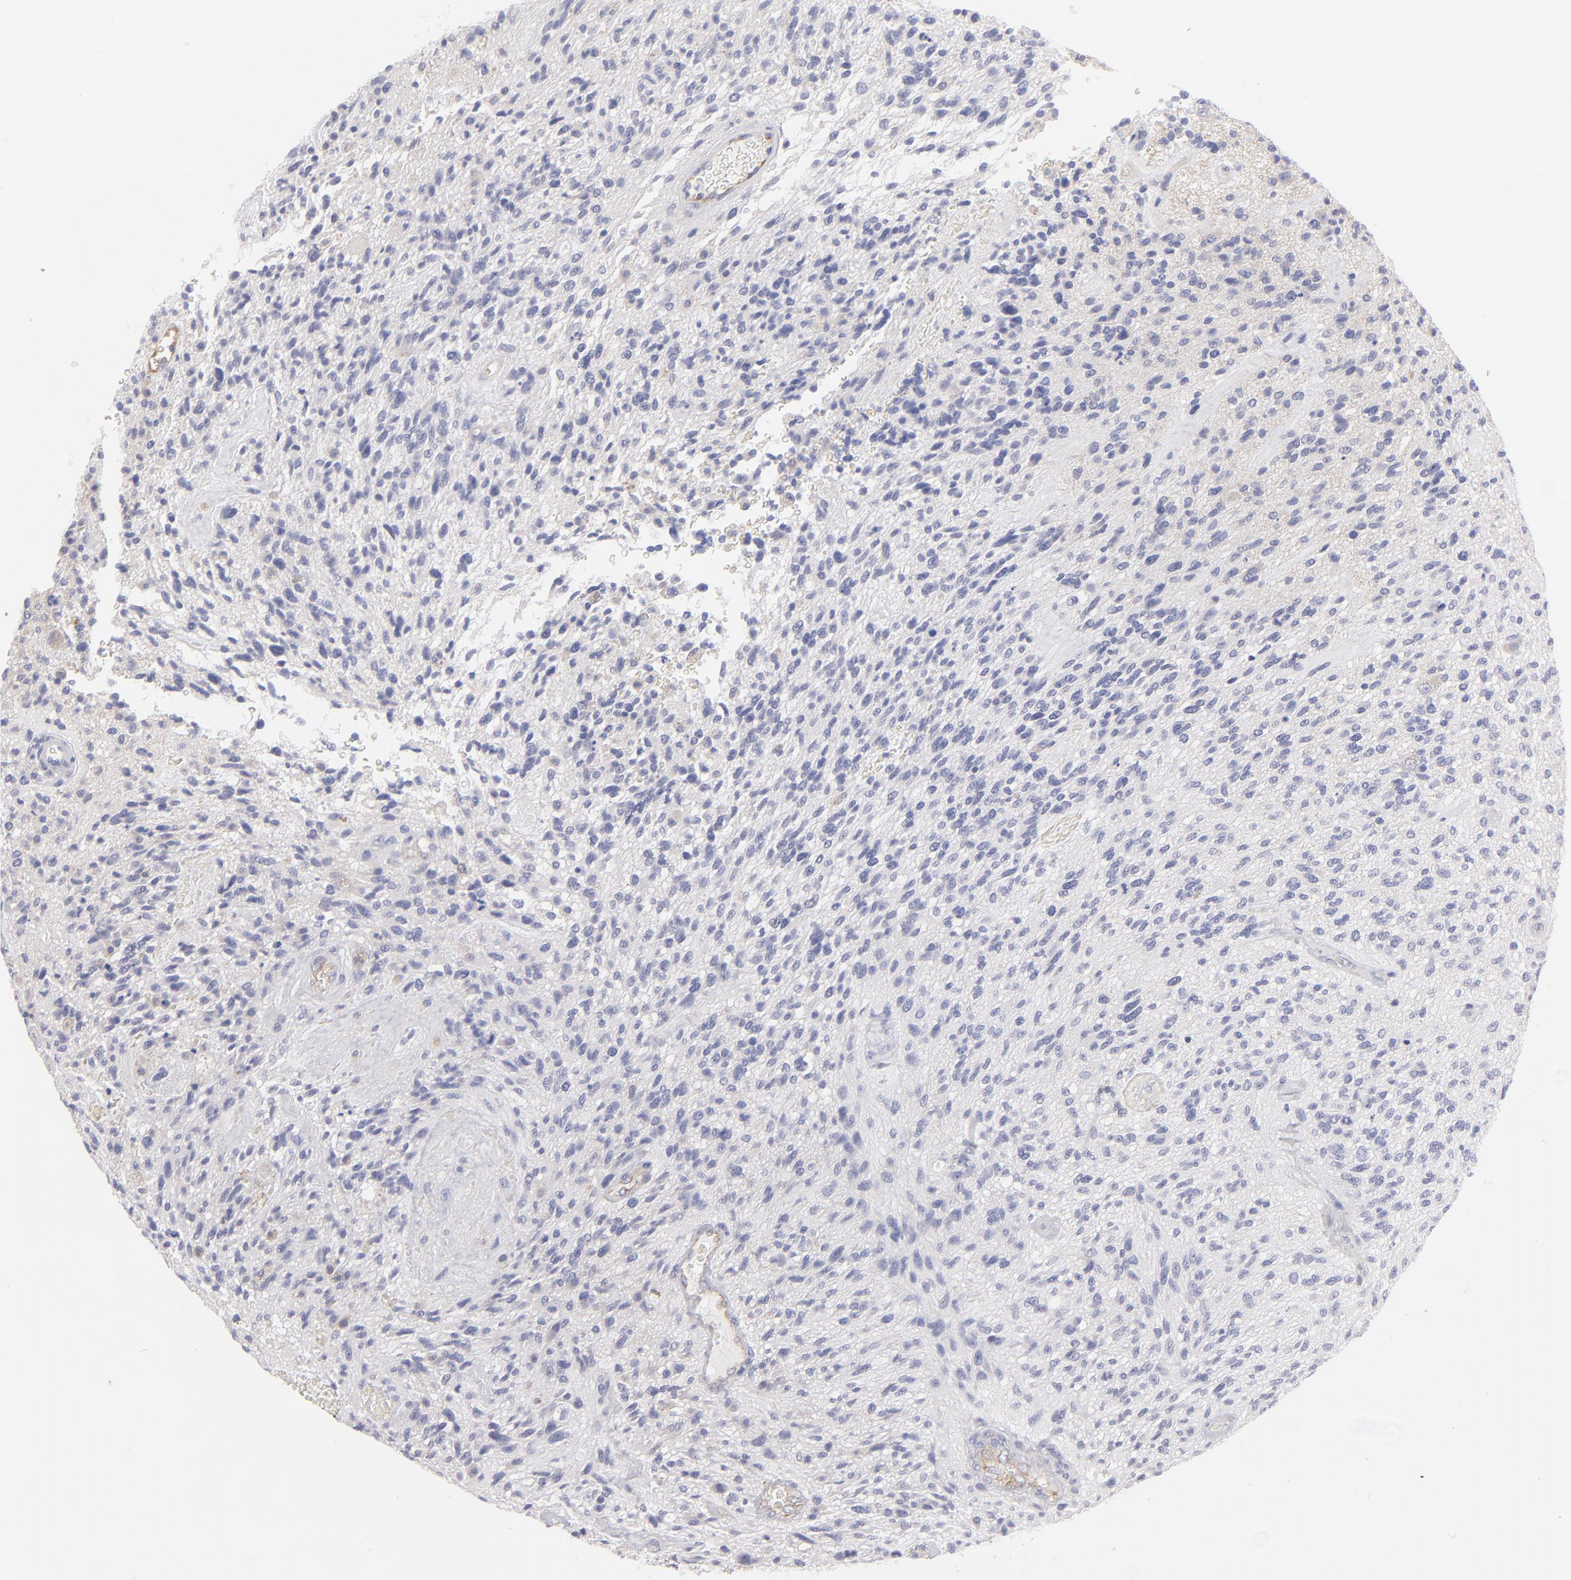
{"staining": {"intensity": "negative", "quantity": "none", "location": "none"}, "tissue": "glioma", "cell_type": "Tumor cells", "image_type": "cancer", "snomed": [{"axis": "morphology", "description": "Normal tissue, NOS"}, {"axis": "morphology", "description": "Glioma, malignant, High grade"}, {"axis": "topography", "description": "Cerebral cortex"}], "caption": "Histopathology image shows no protein expression in tumor cells of glioma tissue. (DAB immunohistochemistry (IHC) visualized using brightfield microscopy, high magnification).", "gene": "PLVAP", "patient": {"sex": "male", "age": 75}}